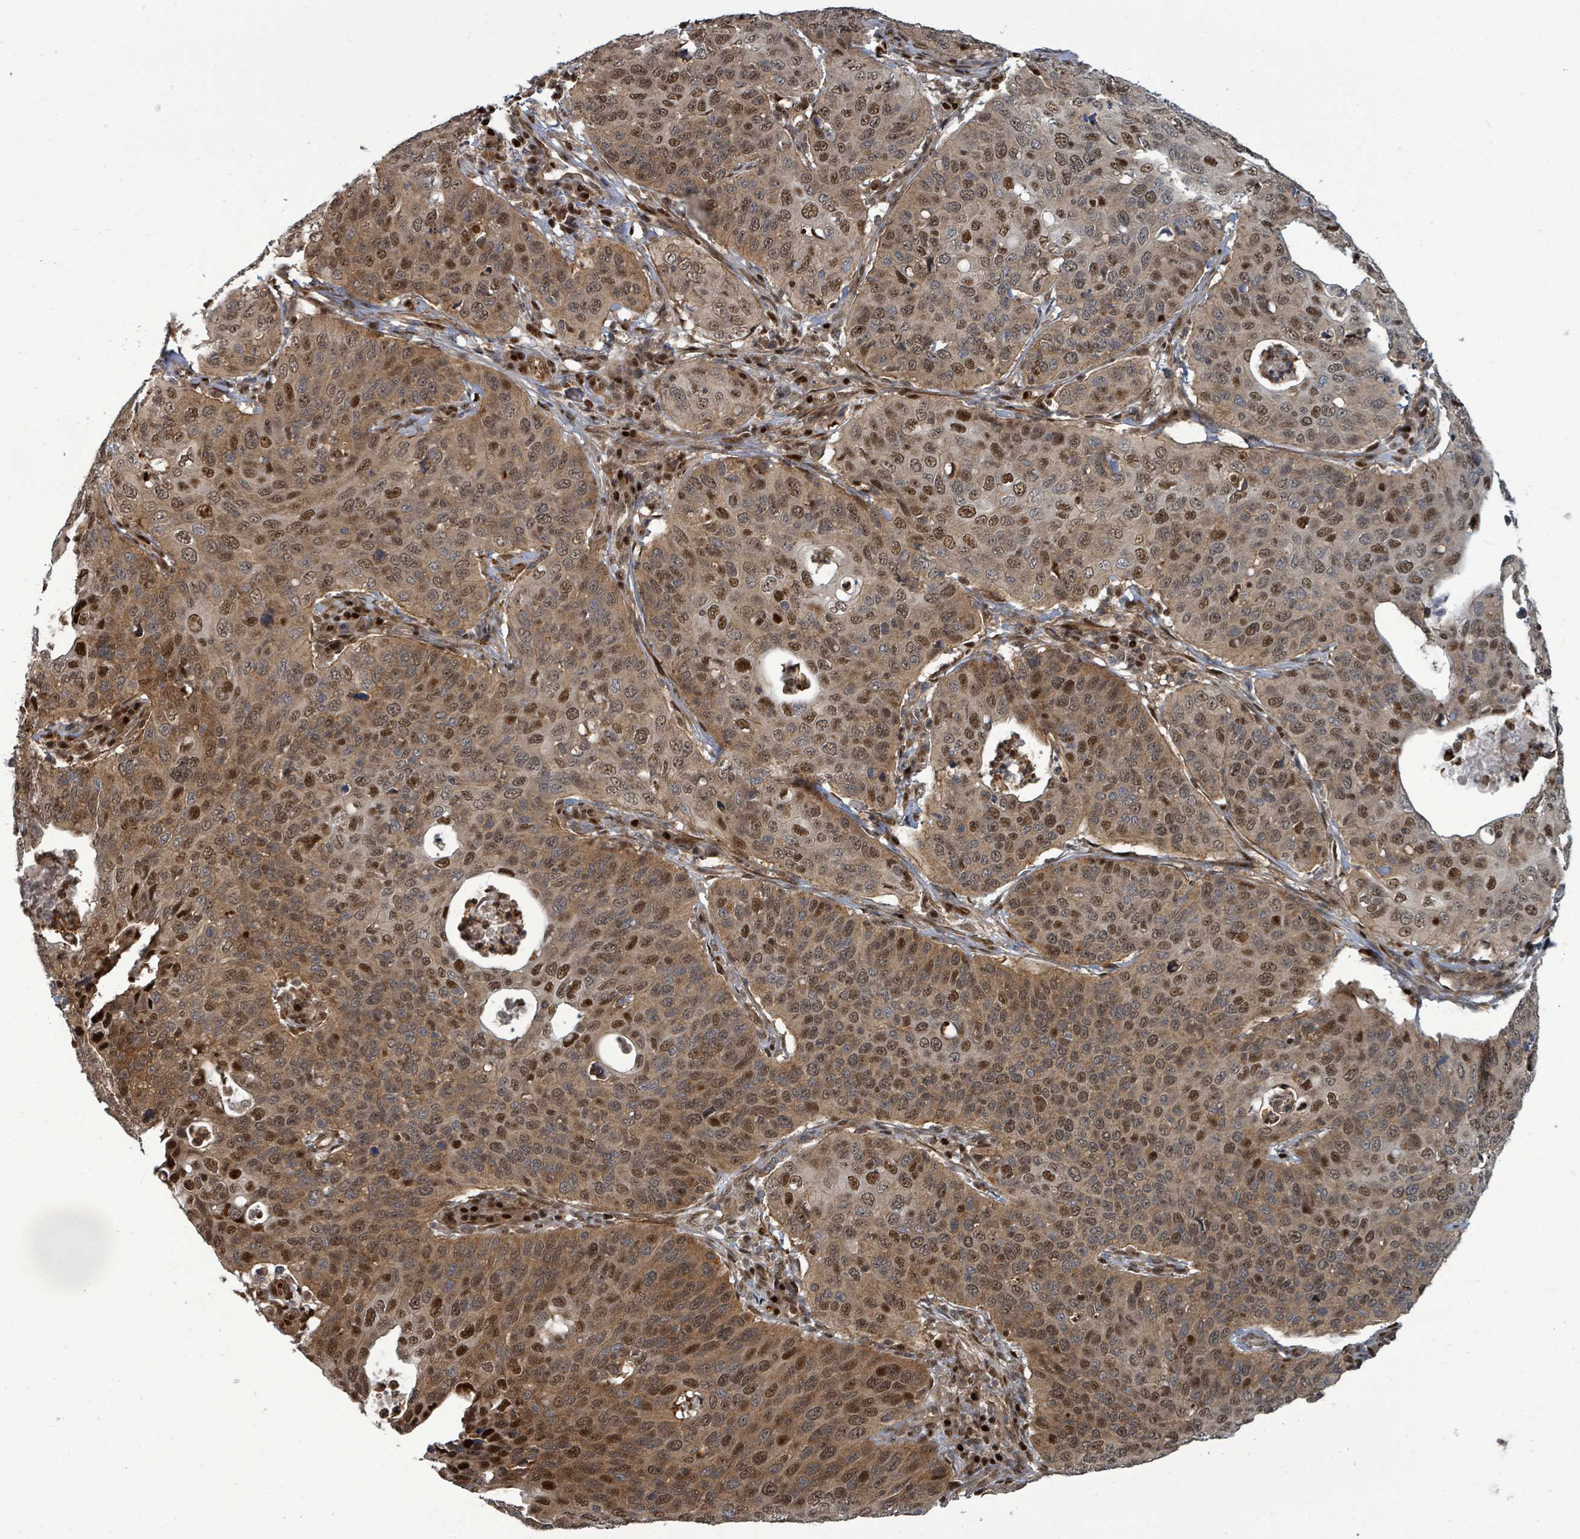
{"staining": {"intensity": "moderate", "quantity": ">75%", "location": "cytoplasmic/membranous,nuclear"}, "tissue": "cervical cancer", "cell_type": "Tumor cells", "image_type": "cancer", "snomed": [{"axis": "morphology", "description": "Squamous cell carcinoma, NOS"}, {"axis": "topography", "description": "Cervix"}], "caption": "DAB immunohistochemical staining of cervical cancer displays moderate cytoplasmic/membranous and nuclear protein expression in approximately >75% of tumor cells.", "gene": "TRDMT1", "patient": {"sex": "female", "age": 36}}